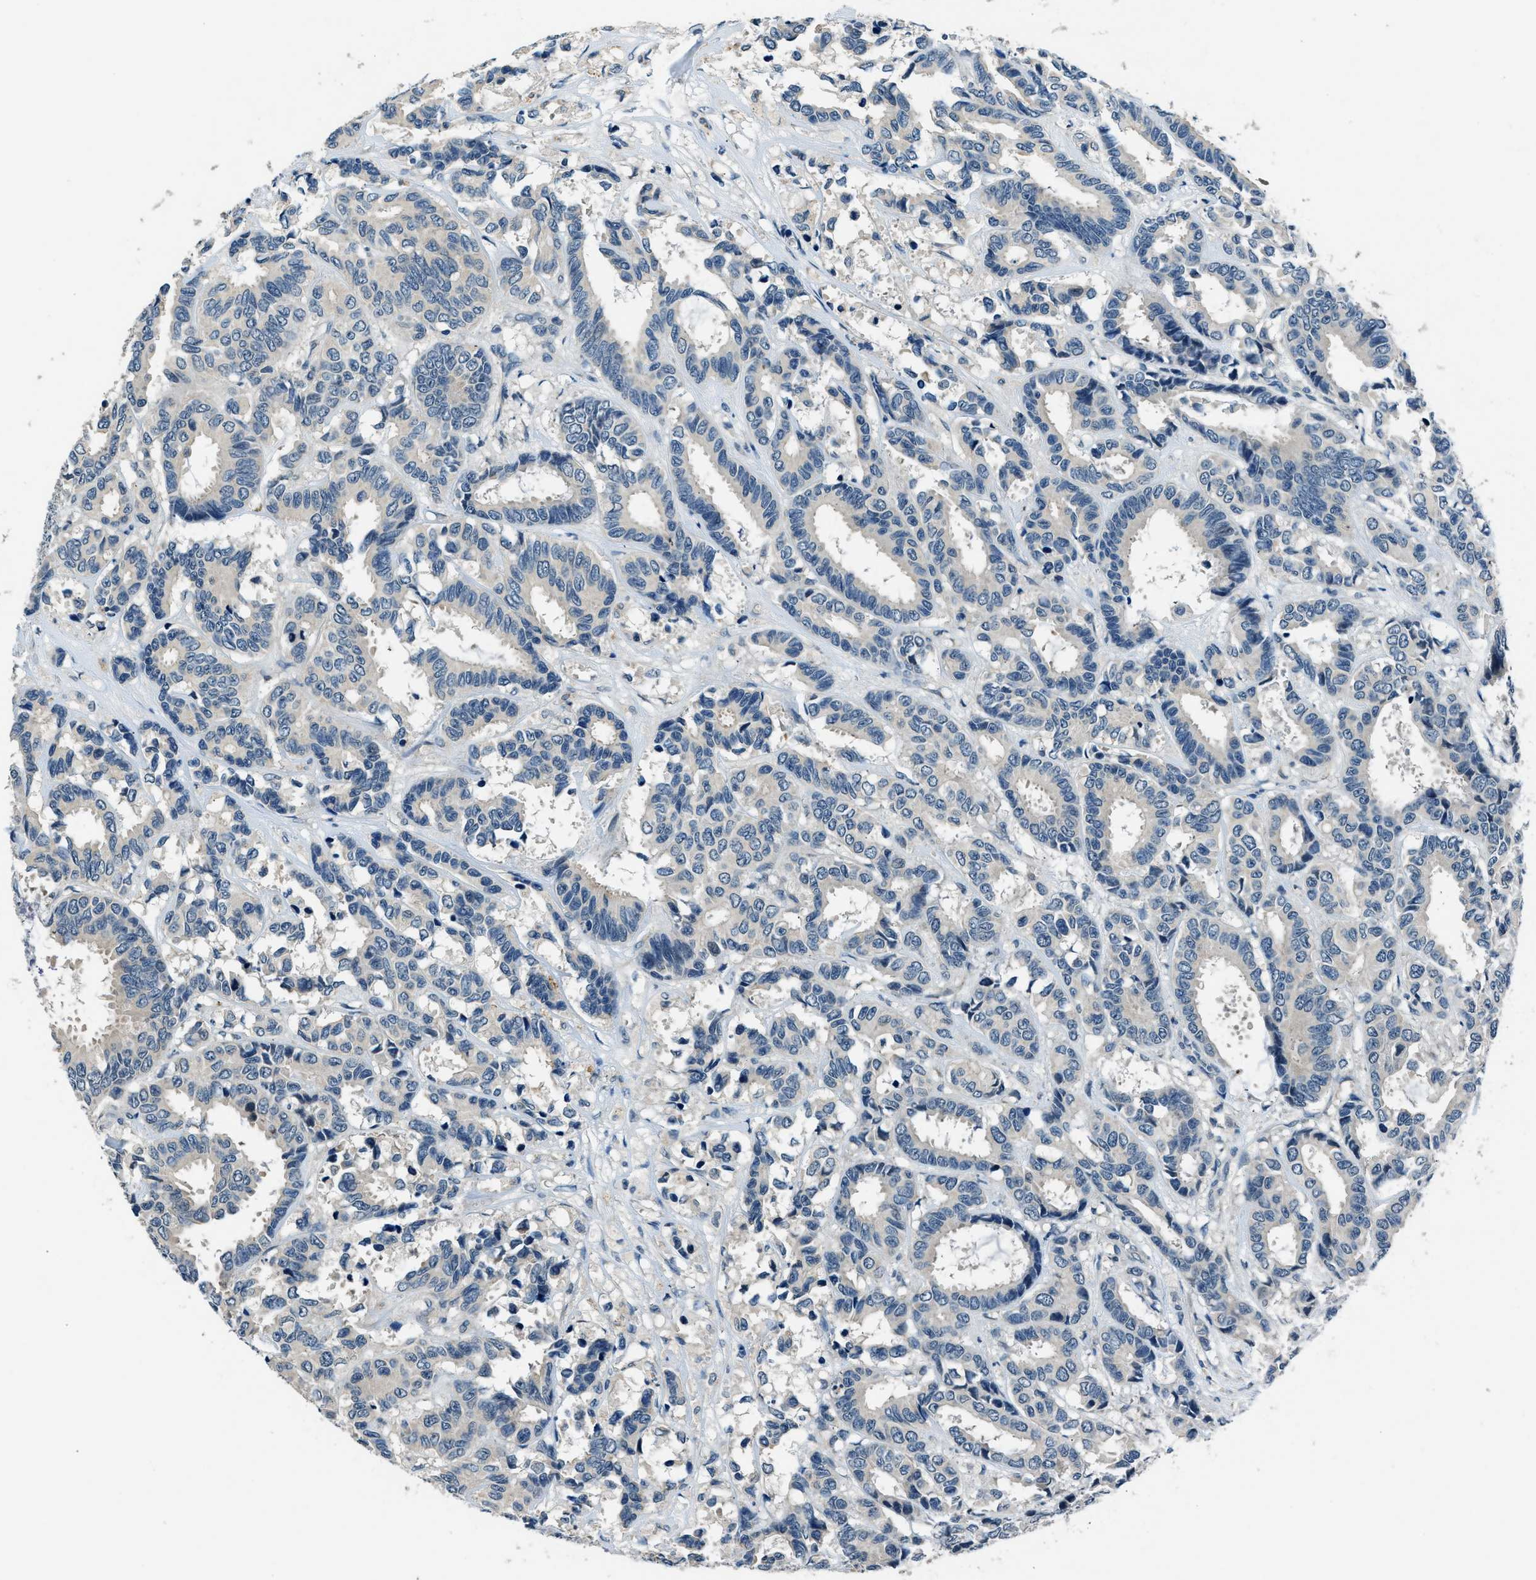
{"staining": {"intensity": "negative", "quantity": "none", "location": "none"}, "tissue": "breast cancer", "cell_type": "Tumor cells", "image_type": "cancer", "snomed": [{"axis": "morphology", "description": "Duct carcinoma"}, {"axis": "topography", "description": "Breast"}], "caption": "This histopathology image is of breast invasive ductal carcinoma stained with immunohistochemistry to label a protein in brown with the nuclei are counter-stained blue. There is no positivity in tumor cells. (DAB (3,3'-diaminobenzidine) immunohistochemistry (IHC), high magnification).", "gene": "NME8", "patient": {"sex": "female", "age": 87}}